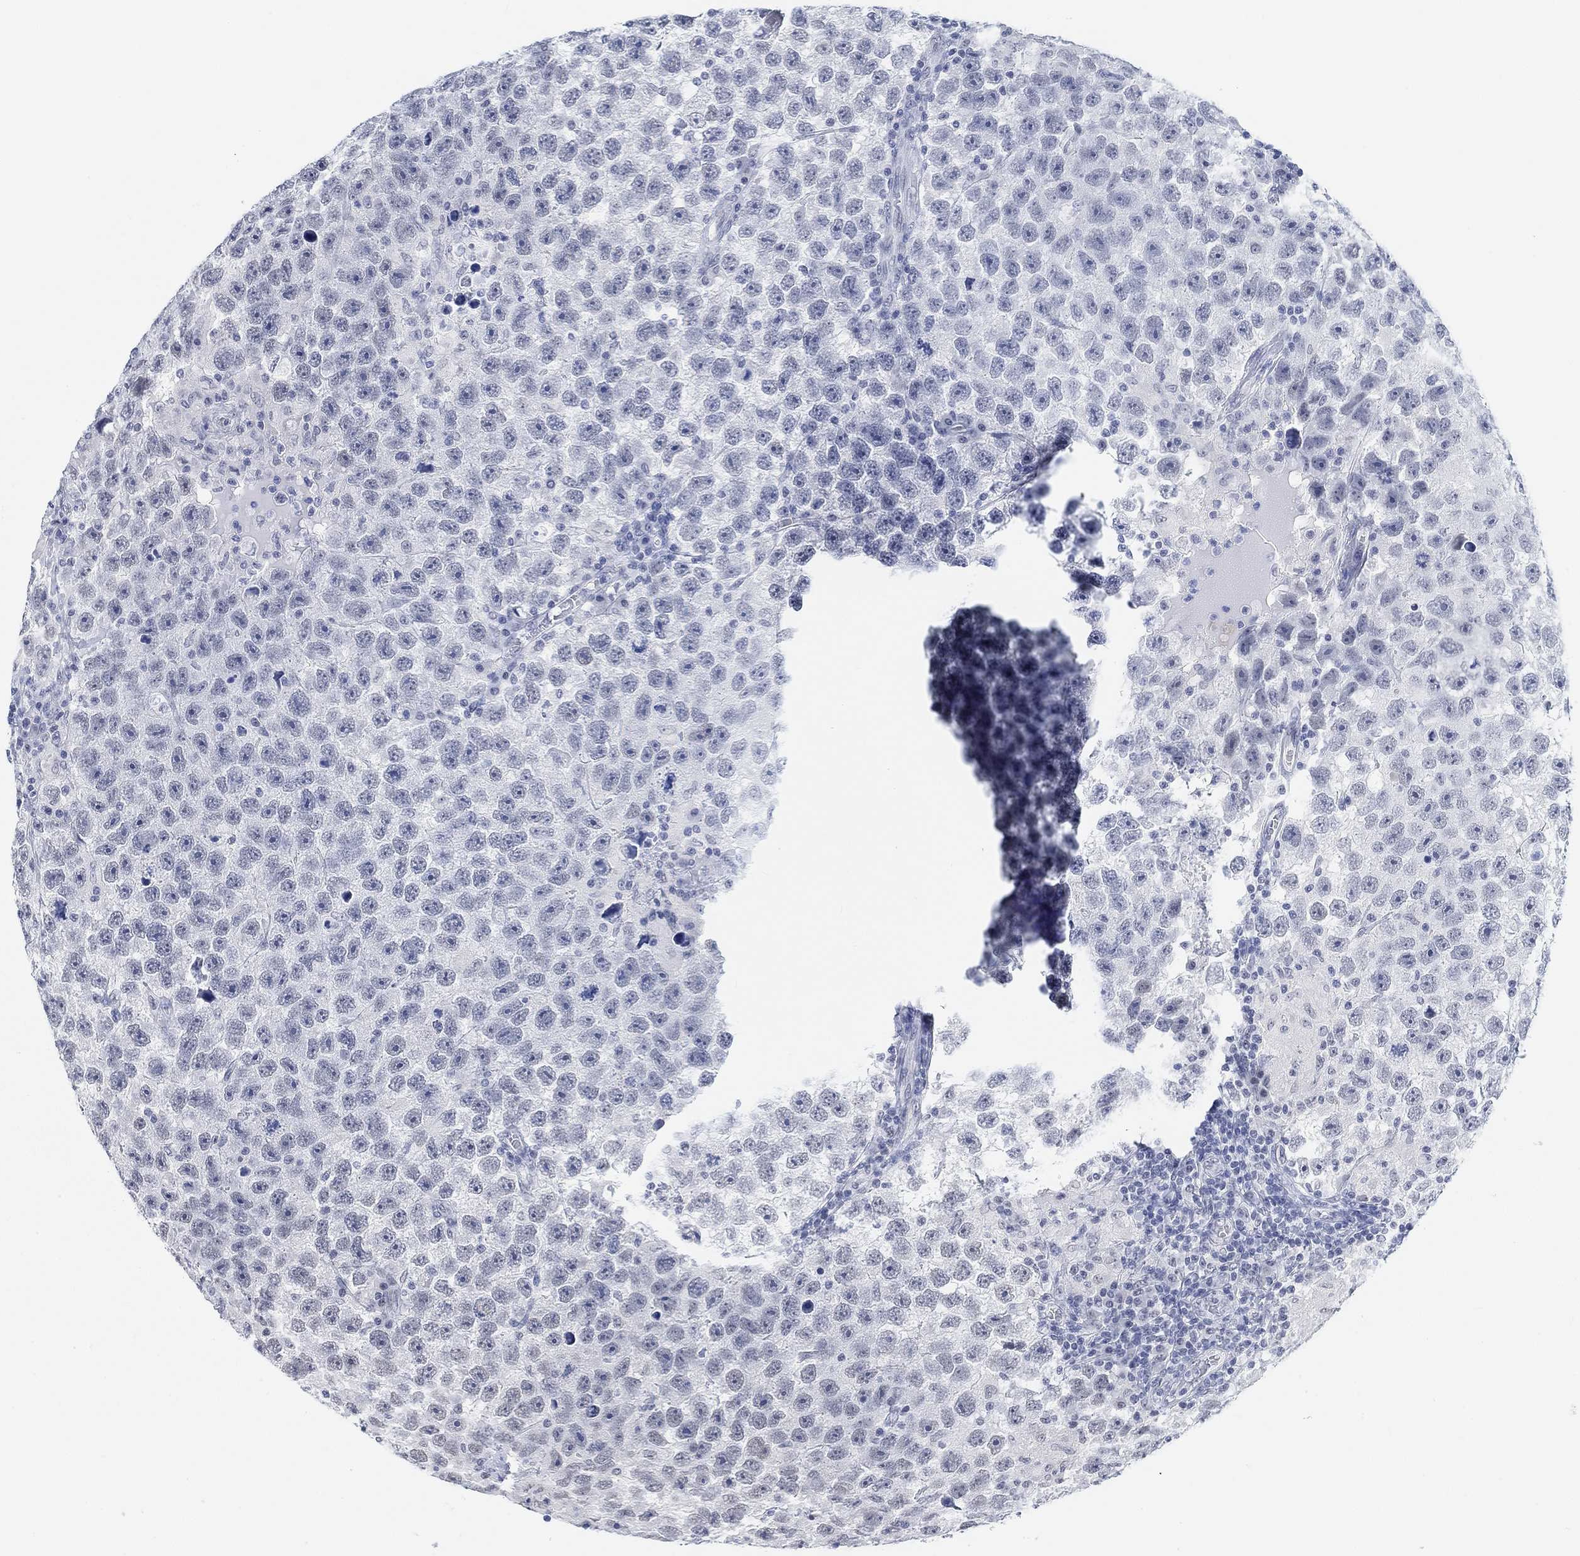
{"staining": {"intensity": "negative", "quantity": "none", "location": "none"}, "tissue": "testis cancer", "cell_type": "Tumor cells", "image_type": "cancer", "snomed": [{"axis": "morphology", "description": "Seminoma, NOS"}, {"axis": "topography", "description": "Testis"}], "caption": "Immunohistochemistry image of testis cancer stained for a protein (brown), which shows no expression in tumor cells. The staining is performed using DAB brown chromogen with nuclei counter-stained in using hematoxylin.", "gene": "PURG", "patient": {"sex": "male", "age": 26}}